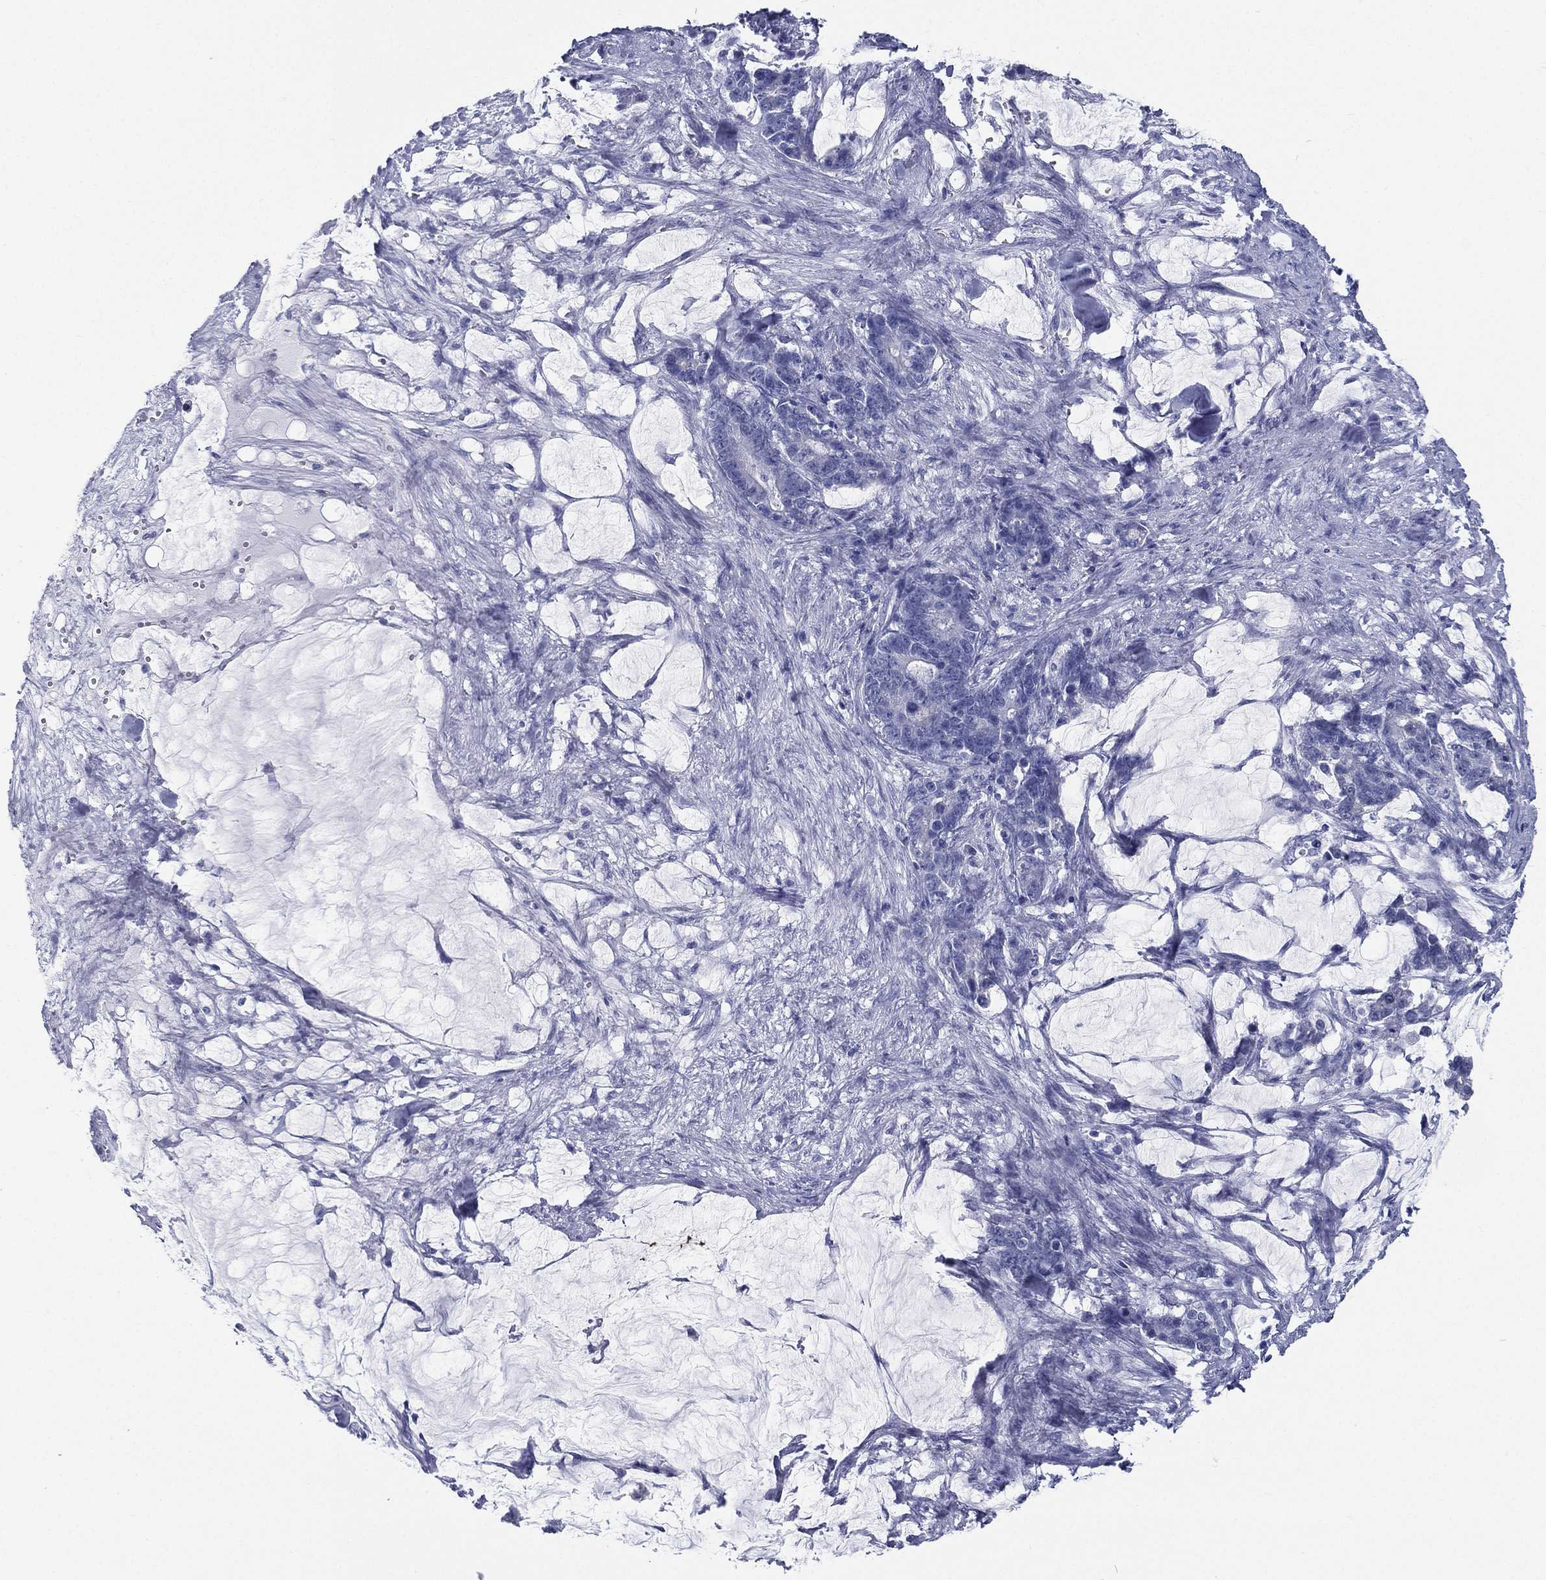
{"staining": {"intensity": "negative", "quantity": "none", "location": "none"}, "tissue": "stomach cancer", "cell_type": "Tumor cells", "image_type": "cancer", "snomed": [{"axis": "morphology", "description": "Normal tissue, NOS"}, {"axis": "morphology", "description": "Adenocarcinoma, NOS"}, {"axis": "topography", "description": "Stomach"}], "caption": "Immunohistochemistry (IHC) image of neoplastic tissue: human stomach adenocarcinoma stained with DAB reveals no significant protein positivity in tumor cells. (Immunohistochemistry (IHC), brightfield microscopy, high magnification).", "gene": "RSPH4A", "patient": {"sex": "female", "age": 64}}